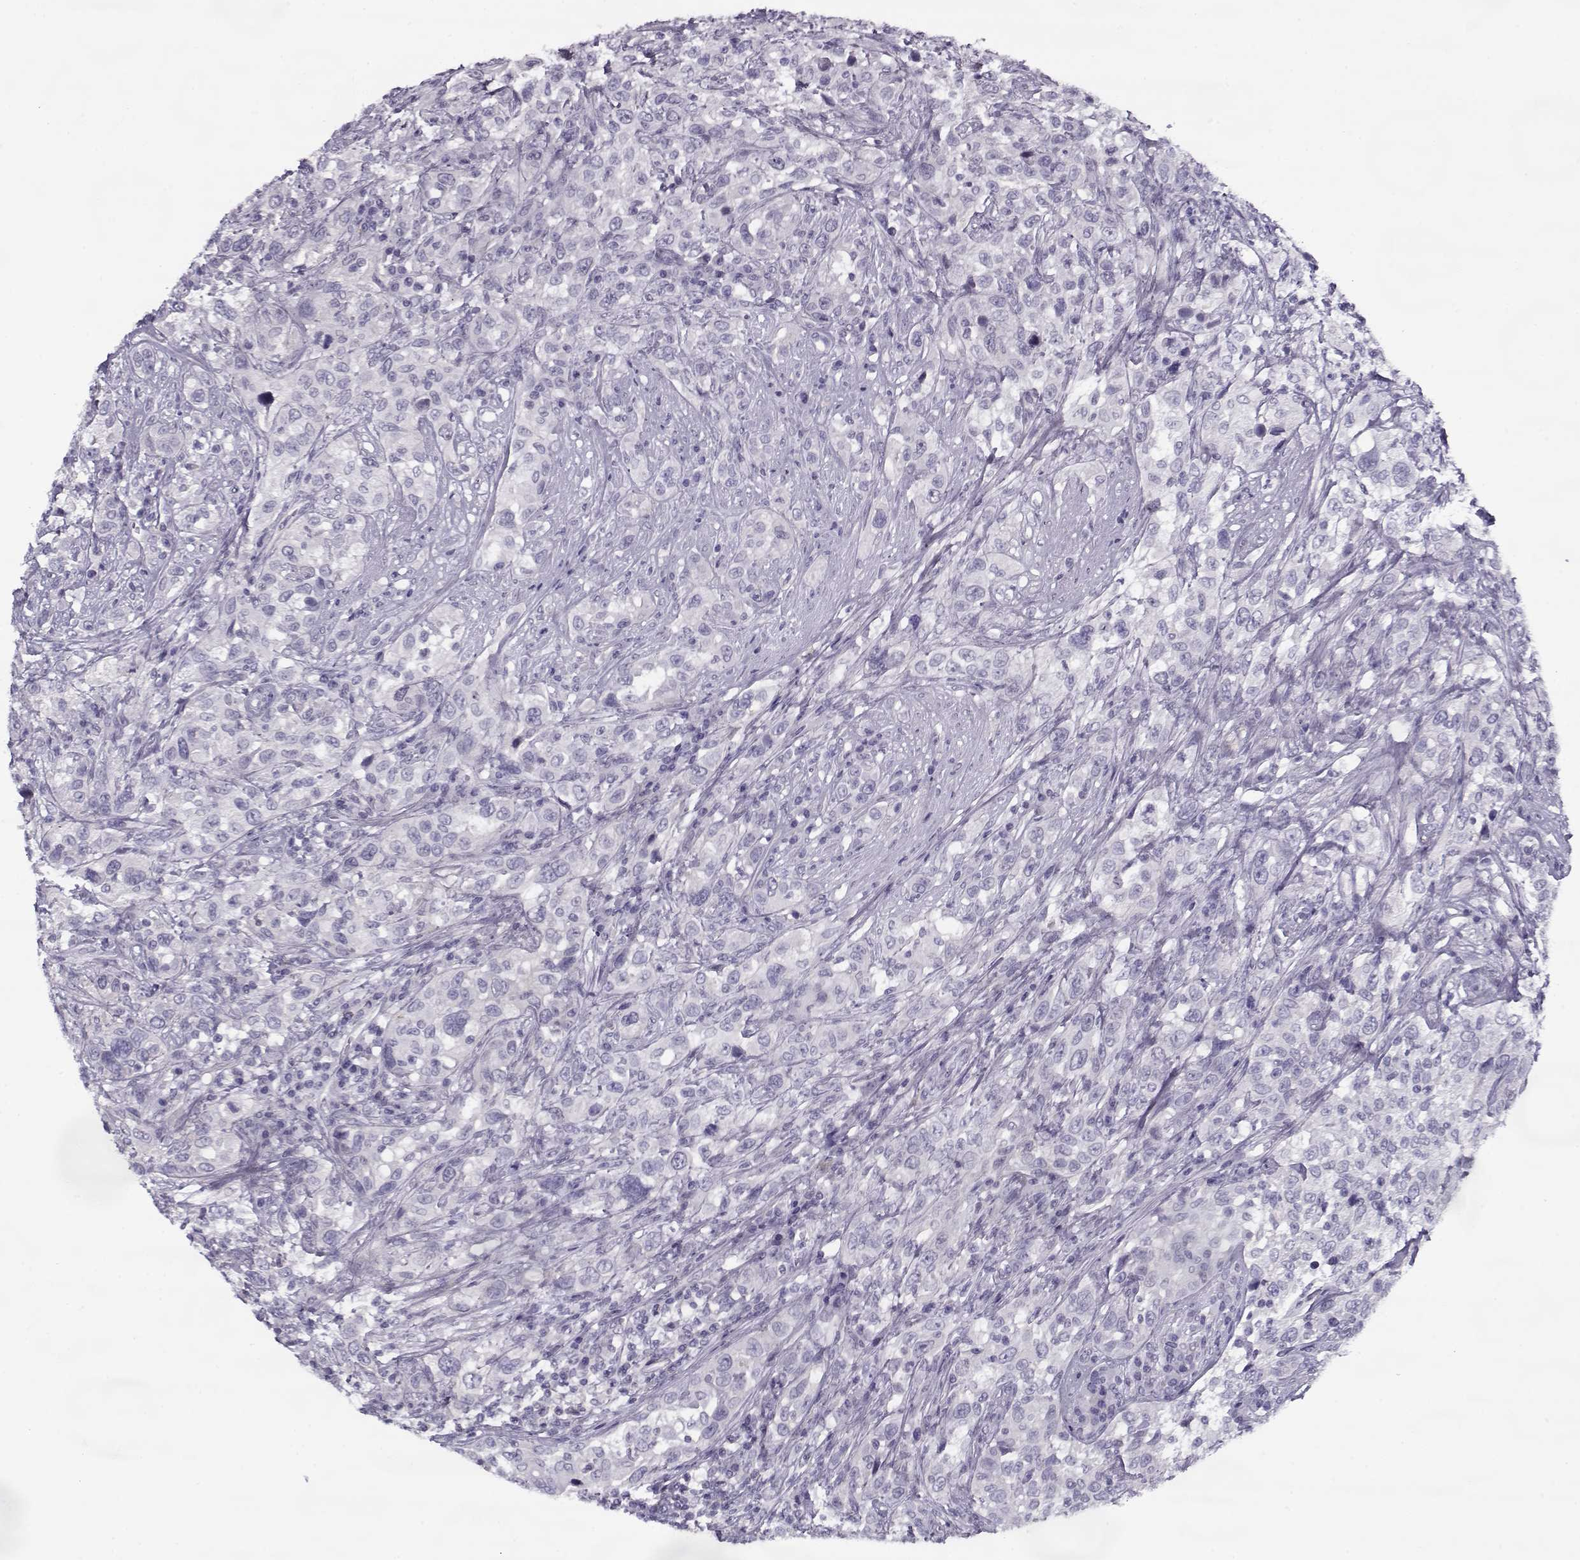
{"staining": {"intensity": "negative", "quantity": "none", "location": "none"}, "tissue": "urothelial cancer", "cell_type": "Tumor cells", "image_type": "cancer", "snomed": [{"axis": "morphology", "description": "Urothelial carcinoma, NOS"}, {"axis": "morphology", "description": "Urothelial carcinoma, High grade"}, {"axis": "topography", "description": "Urinary bladder"}], "caption": "DAB immunohistochemical staining of human urothelial cancer shows no significant expression in tumor cells.", "gene": "PP2D1", "patient": {"sex": "female", "age": 64}}